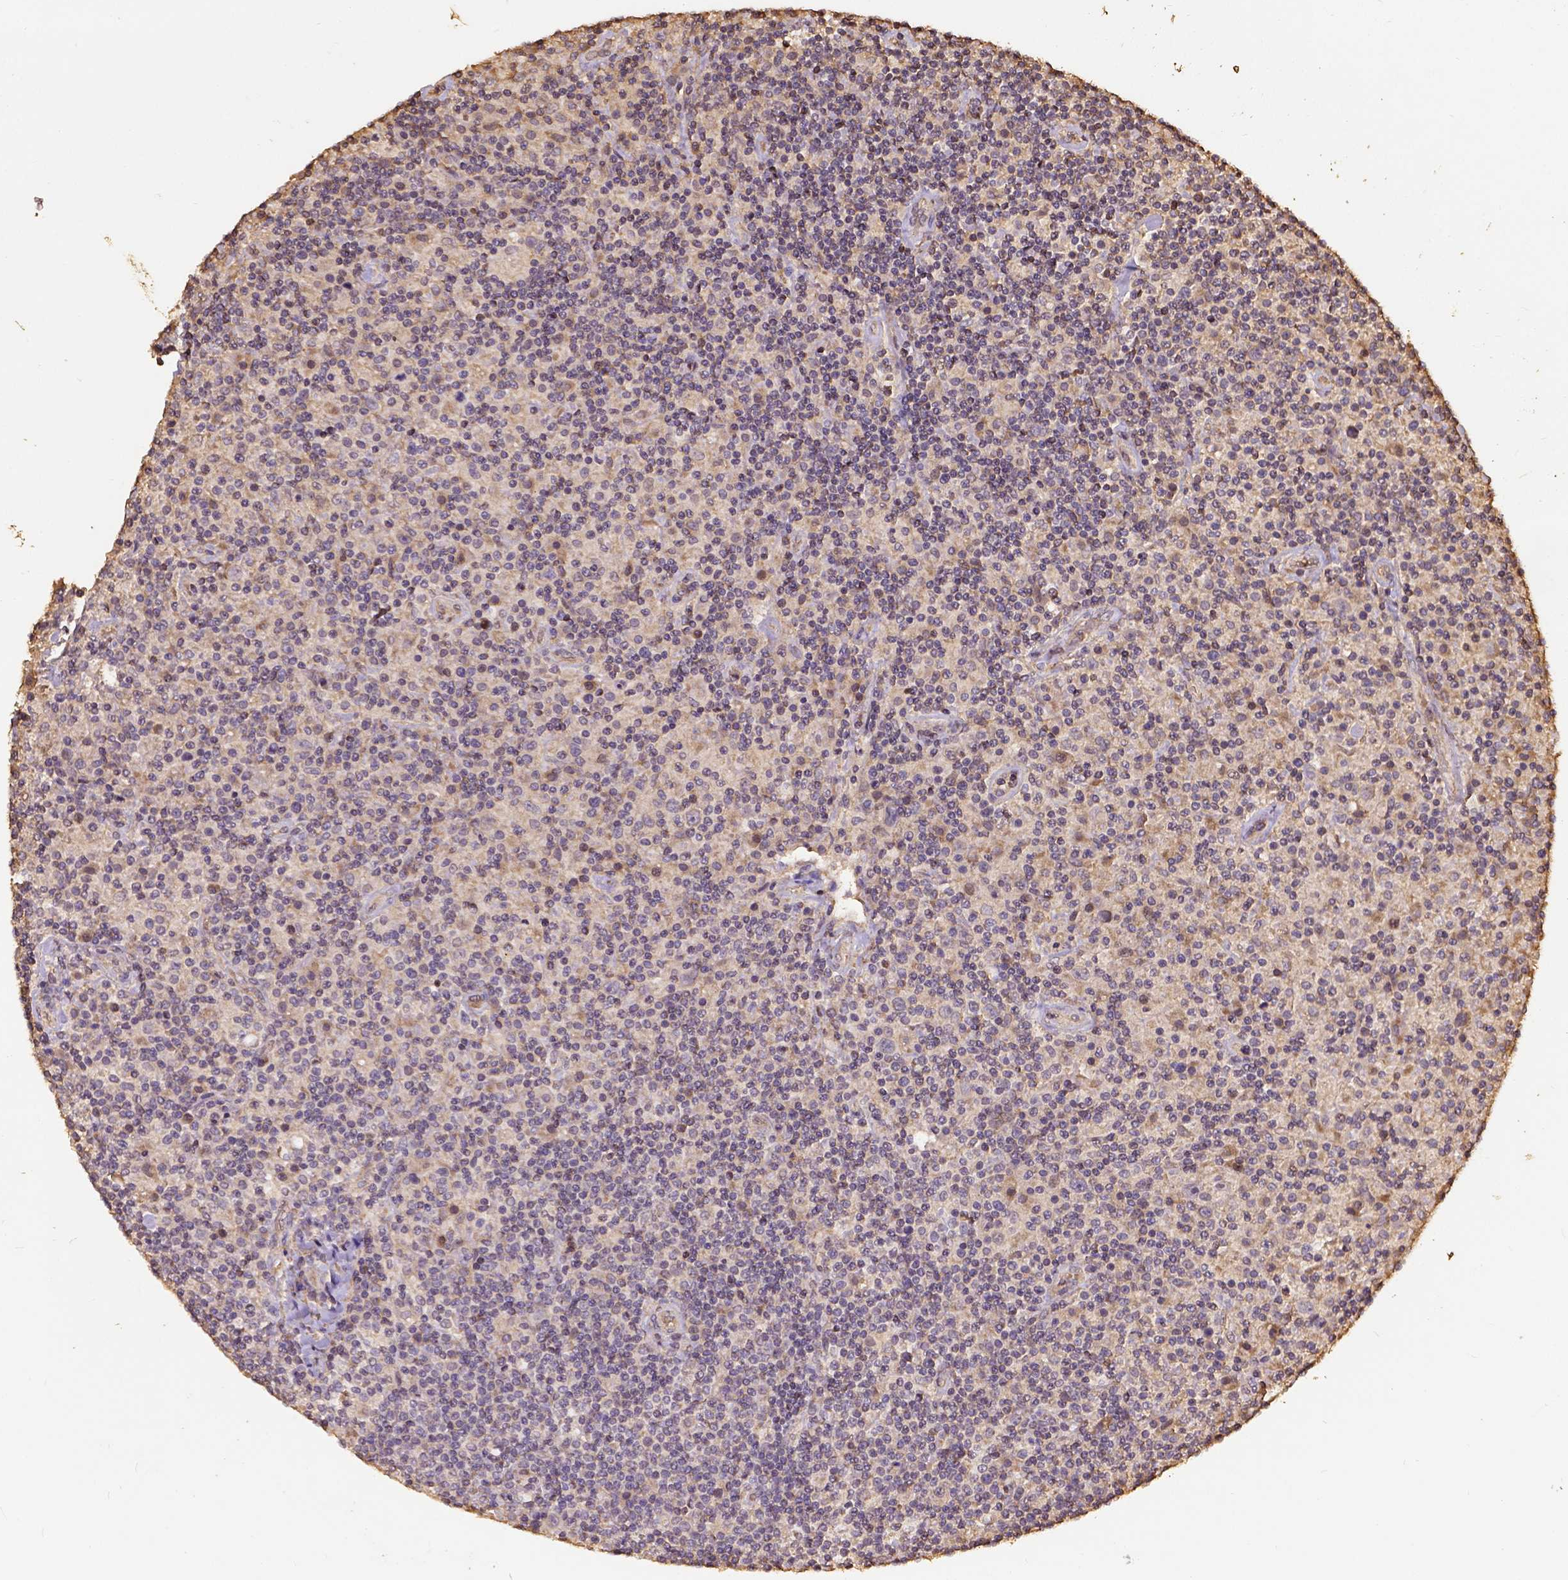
{"staining": {"intensity": "weak", "quantity": ">75%", "location": "cytoplasmic/membranous"}, "tissue": "lymphoma", "cell_type": "Tumor cells", "image_type": "cancer", "snomed": [{"axis": "morphology", "description": "Hodgkin's disease, NOS"}, {"axis": "topography", "description": "Lymph node"}], "caption": "IHC of human Hodgkin's disease exhibits low levels of weak cytoplasmic/membranous positivity in approximately >75% of tumor cells. The staining was performed using DAB to visualize the protein expression in brown, while the nuclei were stained in blue with hematoxylin (Magnification: 20x).", "gene": "ATP1B3", "patient": {"sex": "male", "age": 70}}